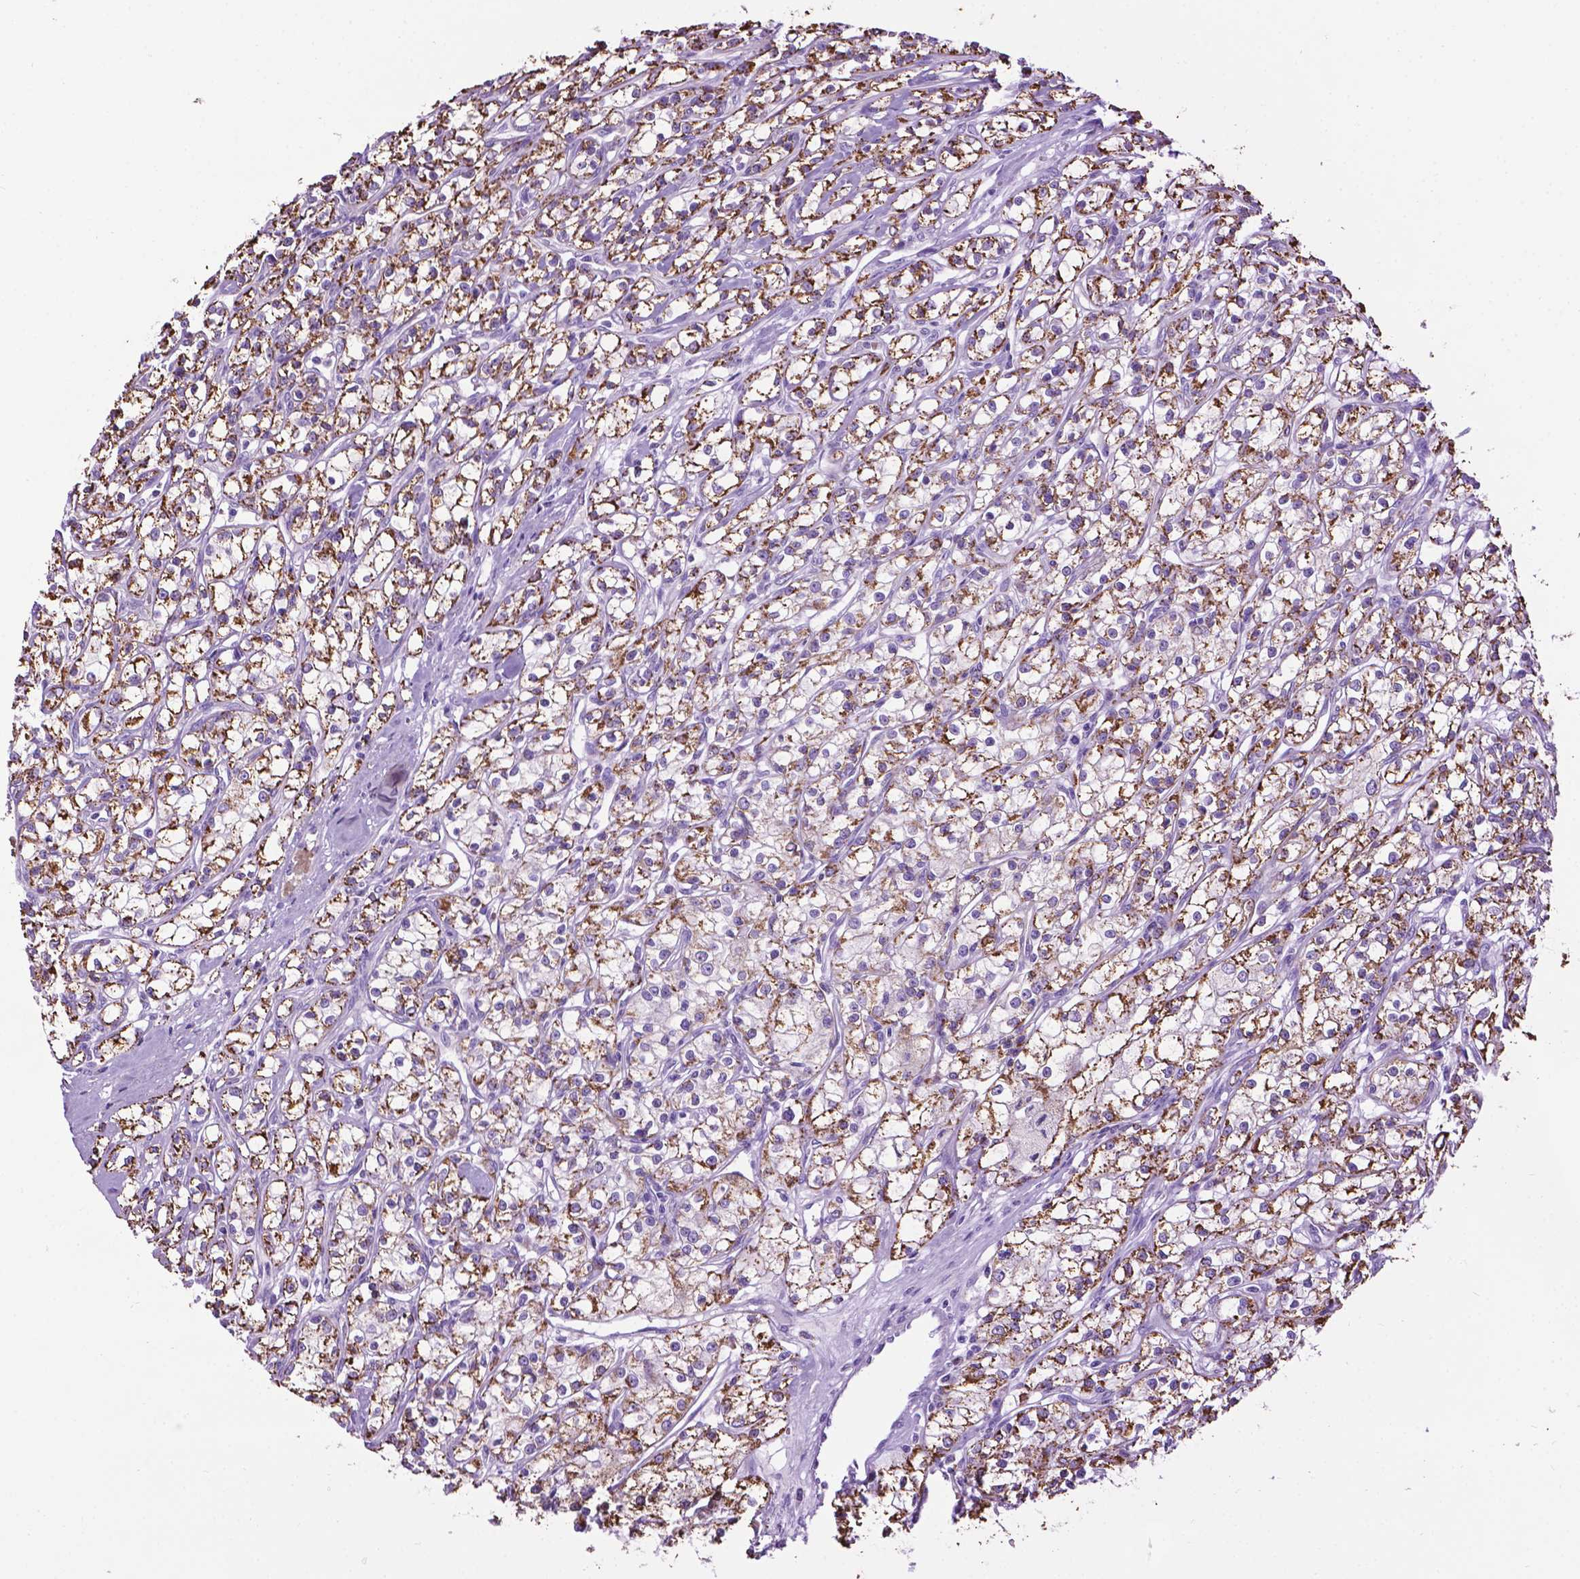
{"staining": {"intensity": "strong", "quantity": ">75%", "location": "cytoplasmic/membranous"}, "tissue": "renal cancer", "cell_type": "Tumor cells", "image_type": "cancer", "snomed": [{"axis": "morphology", "description": "Adenocarcinoma, NOS"}, {"axis": "topography", "description": "Kidney"}], "caption": "DAB immunohistochemical staining of renal cancer reveals strong cytoplasmic/membranous protein positivity in approximately >75% of tumor cells.", "gene": "TMEM132E", "patient": {"sex": "female", "age": 59}}